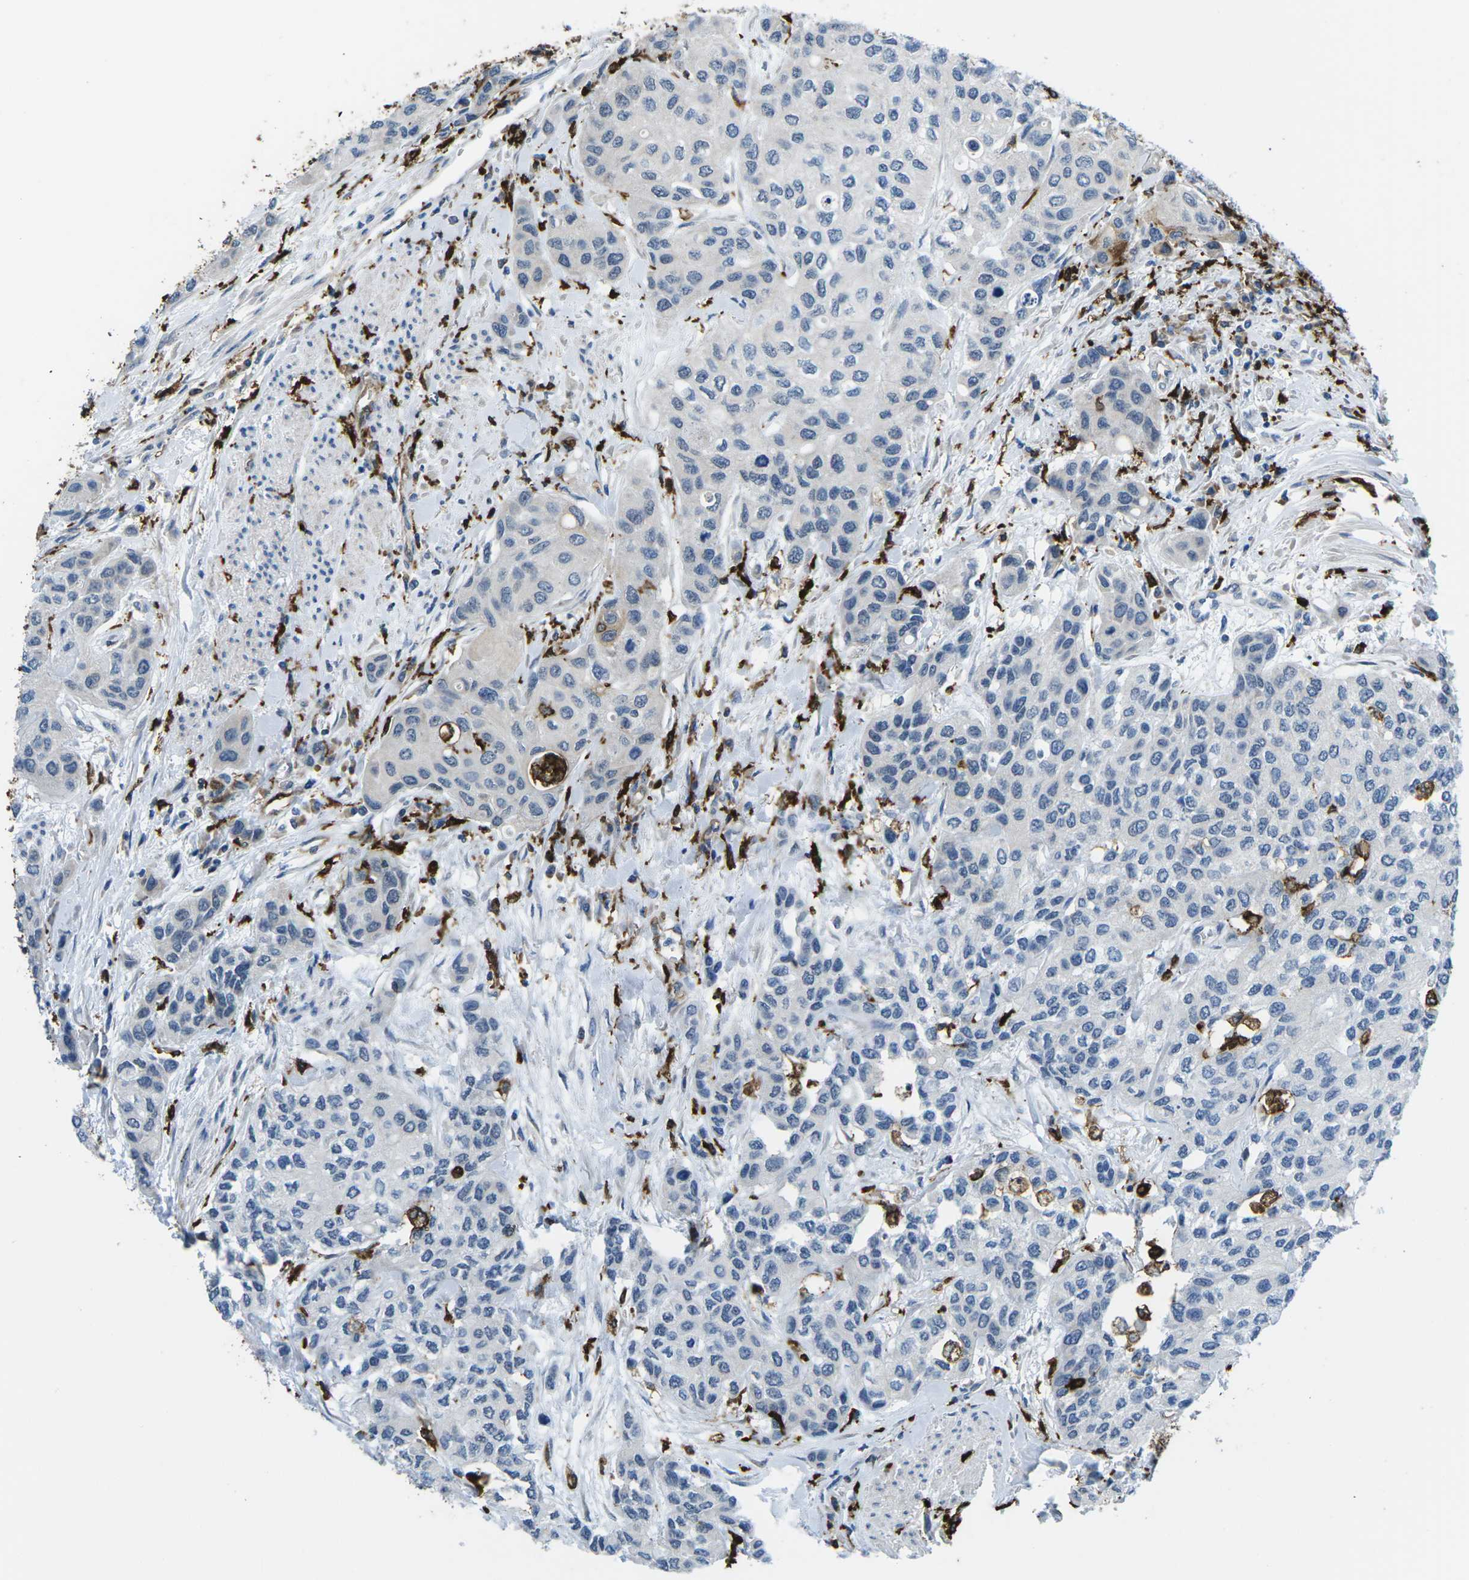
{"staining": {"intensity": "negative", "quantity": "none", "location": "none"}, "tissue": "urothelial cancer", "cell_type": "Tumor cells", "image_type": "cancer", "snomed": [{"axis": "morphology", "description": "Urothelial carcinoma, High grade"}, {"axis": "topography", "description": "Urinary bladder"}], "caption": "This micrograph is of urothelial cancer stained with immunohistochemistry (IHC) to label a protein in brown with the nuclei are counter-stained blue. There is no expression in tumor cells.", "gene": "PTPN1", "patient": {"sex": "female", "age": 56}}